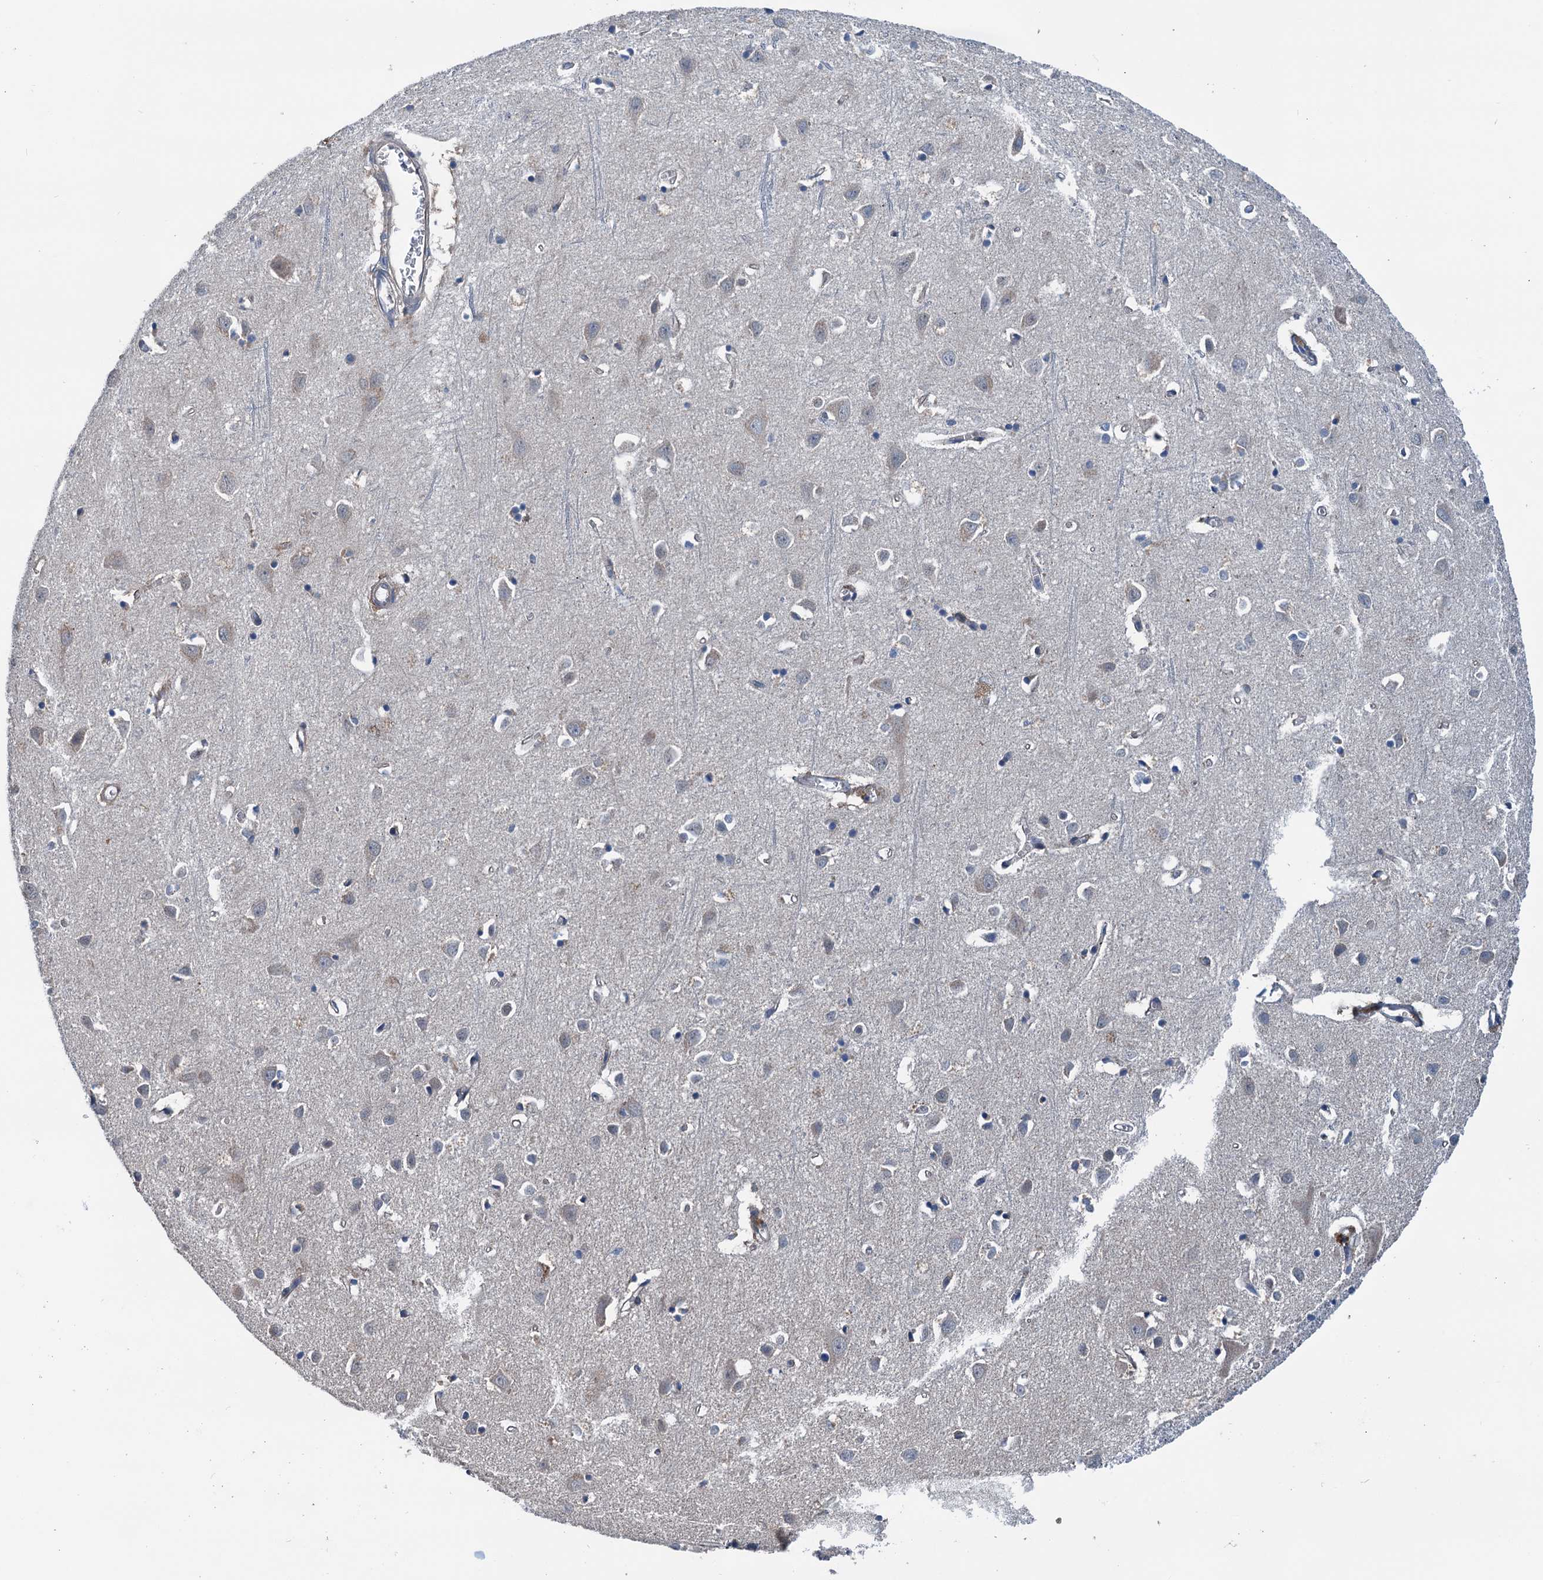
{"staining": {"intensity": "strong", "quantity": "25%-75%", "location": "cytoplasmic/membranous"}, "tissue": "cerebral cortex", "cell_type": "Endothelial cells", "image_type": "normal", "snomed": [{"axis": "morphology", "description": "Normal tissue, NOS"}, {"axis": "topography", "description": "Cerebral cortex"}], "caption": "This image demonstrates immunohistochemistry staining of benign cerebral cortex, with high strong cytoplasmic/membranous expression in approximately 25%-75% of endothelial cells.", "gene": "ELAC1", "patient": {"sex": "female", "age": 64}}